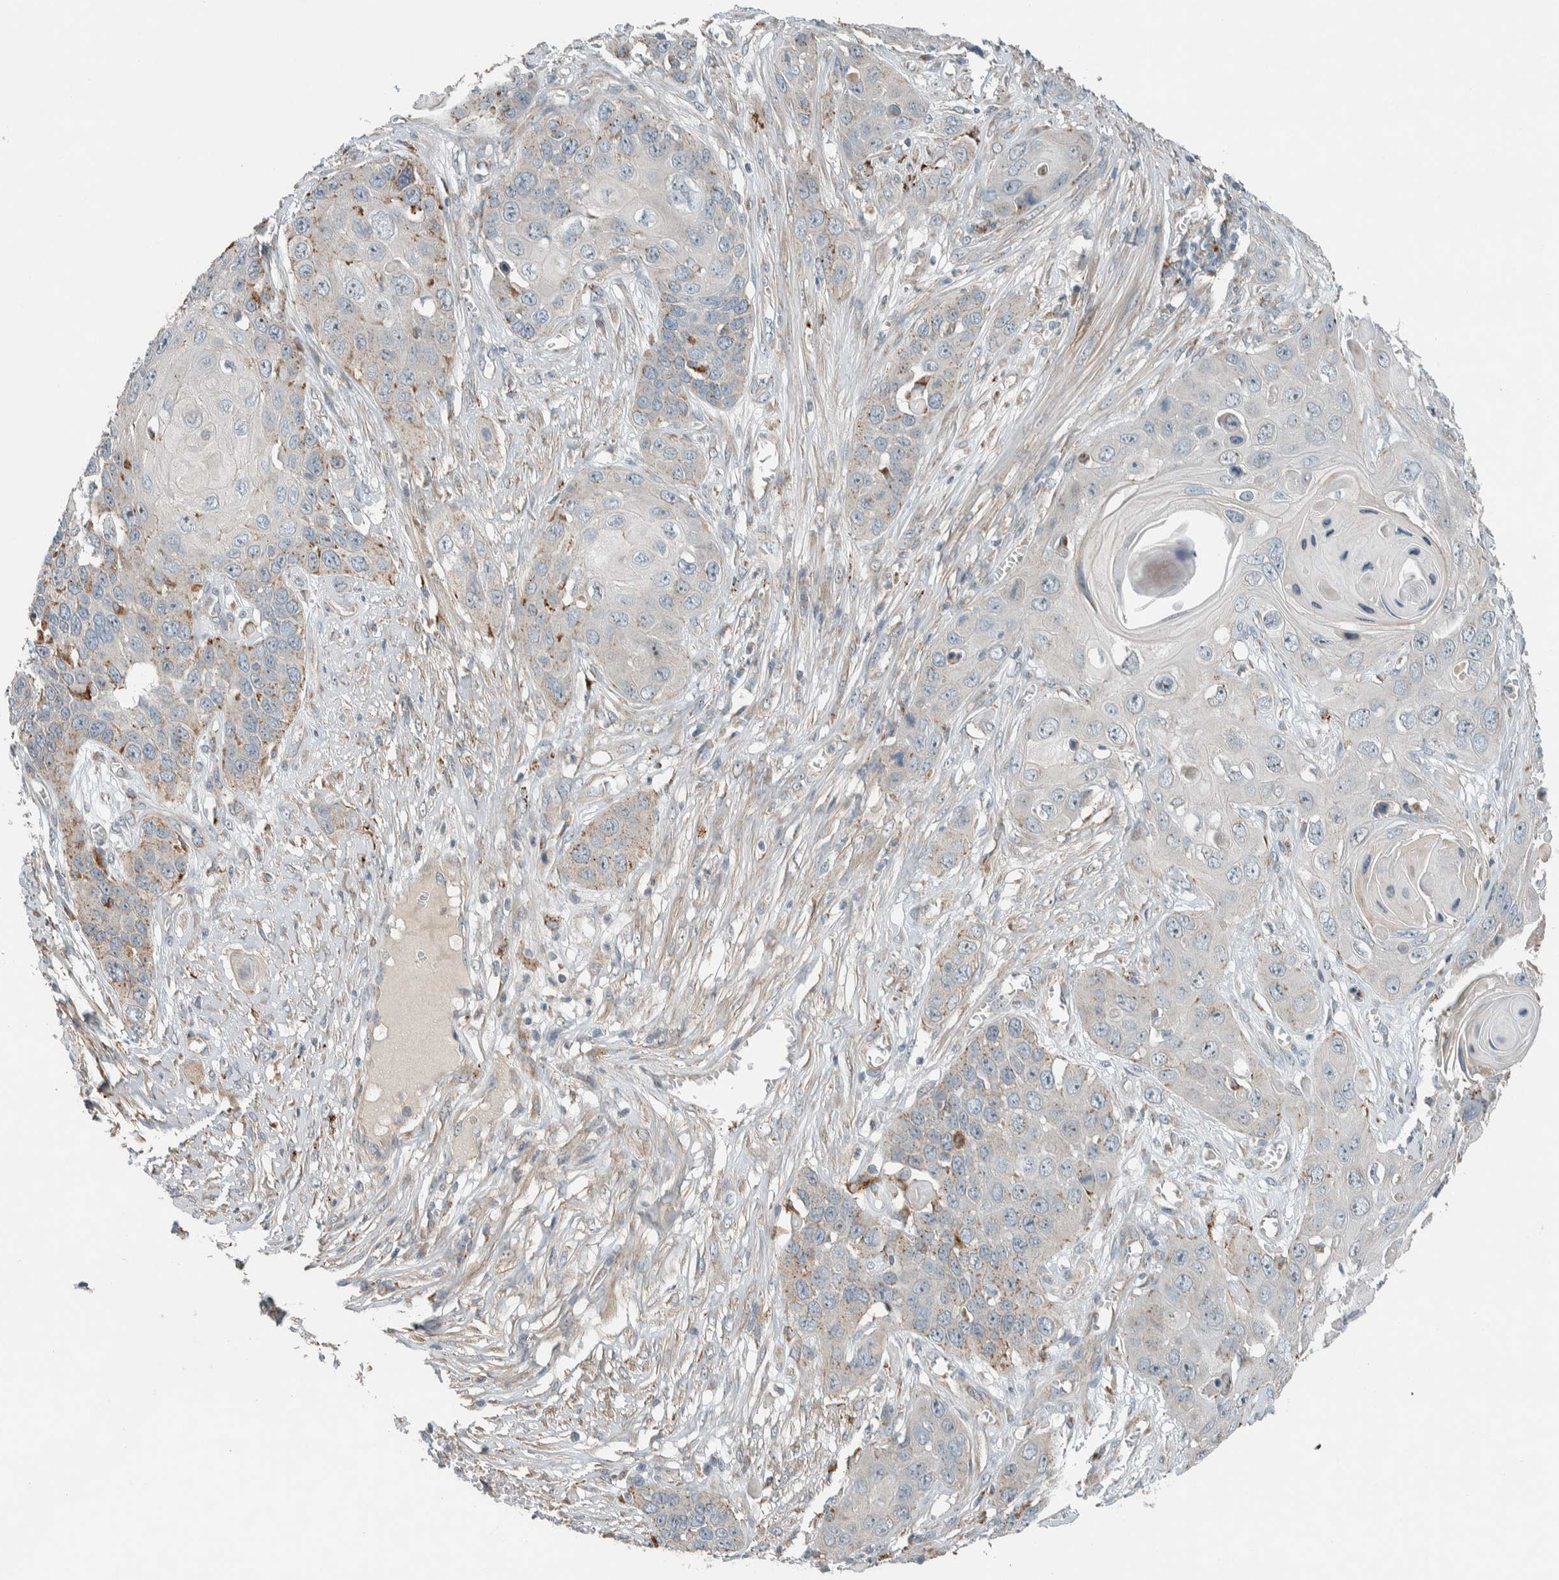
{"staining": {"intensity": "negative", "quantity": "none", "location": "none"}, "tissue": "skin cancer", "cell_type": "Tumor cells", "image_type": "cancer", "snomed": [{"axis": "morphology", "description": "Squamous cell carcinoma, NOS"}, {"axis": "topography", "description": "Skin"}], "caption": "High power microscopy histopathology image of an IHC histopathology image of skin squamous cell carcinoma, revealing no significant expression in tumor cells.", "gene": "SLFN12L", "patient": {"sex": "male", "age": 55}}